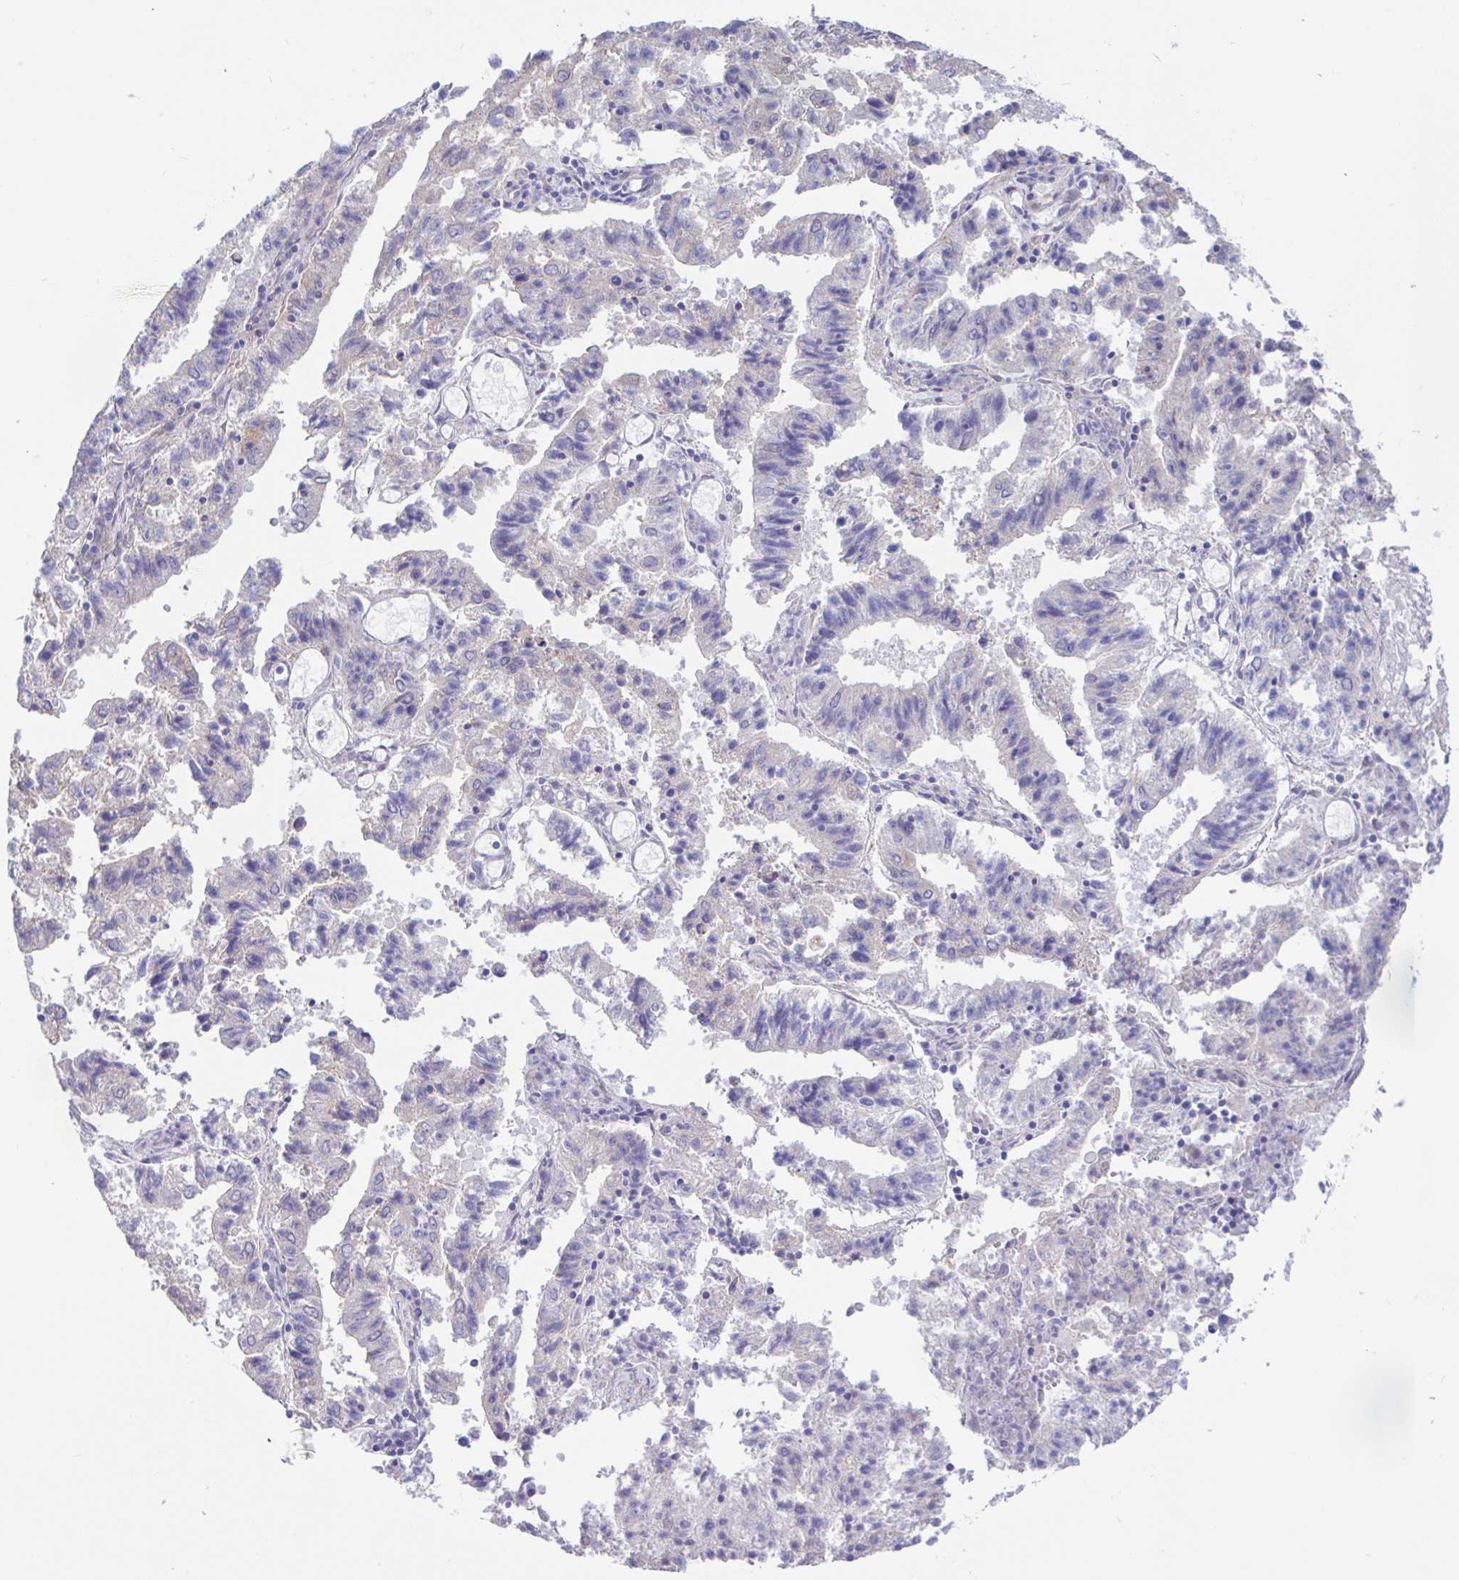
{"staining": {"intensity": "negative", "quantity": "none", "location": "none"}, "tissue": "endometrial cancer", "cell_type": "Tumor cells", "image_type": "cancer", "snomed": [{"axis": "morphology", "description": "Adenocarcinoma, NOS"}, {"axis": "topography", "description": "Endometrium"}], "caption": "Photomicrograph shows no protein positivity in tumor cells of endometrial cancer (adenocarcinoma) tissue. (Immunohistochemistry (ihc), brightfield microscopy, high magnification).", "gene": "NBPF3", "patient": {"sex": "female", "age": 82}}